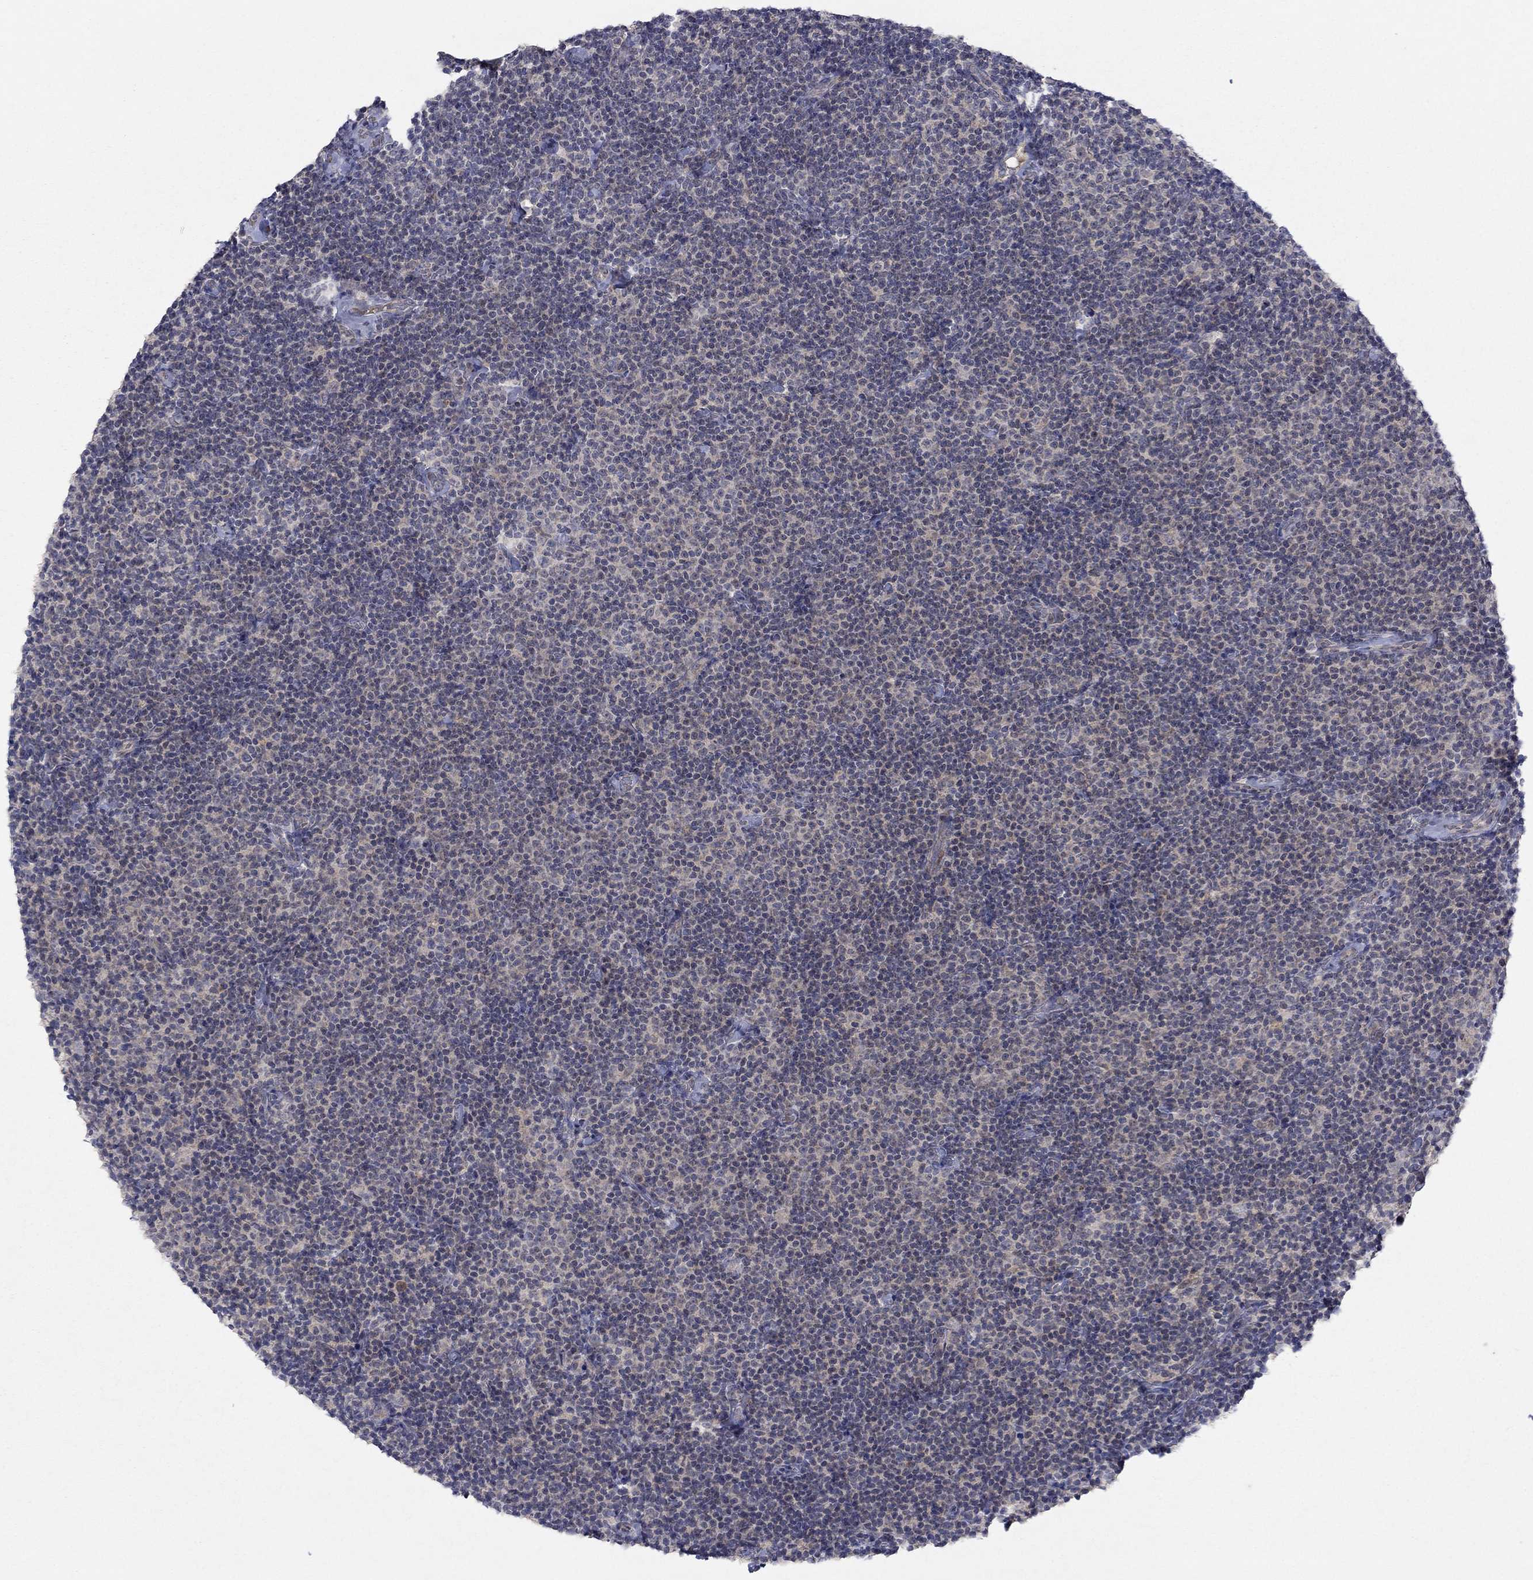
{"staining": {"intensity": "negative", "quantity": "none", "location": "none"}, "tissue": "lymphoma", "cell_type": "Tumor cells", "image_type": "cancer", "snomed": [{"axis": "morphology", "description": "Malignant lymphoma, non-Hodgkin's type, Low grade"}, {"axis": "topography", "description": "Lymph node"}], "caption": "Tumor cells show no significant protein positivity in low-grade malignant lymphoma, non-Hodgkin's type.", "gene": "IL4", "patient": {"sex": "male", "age": 81}}